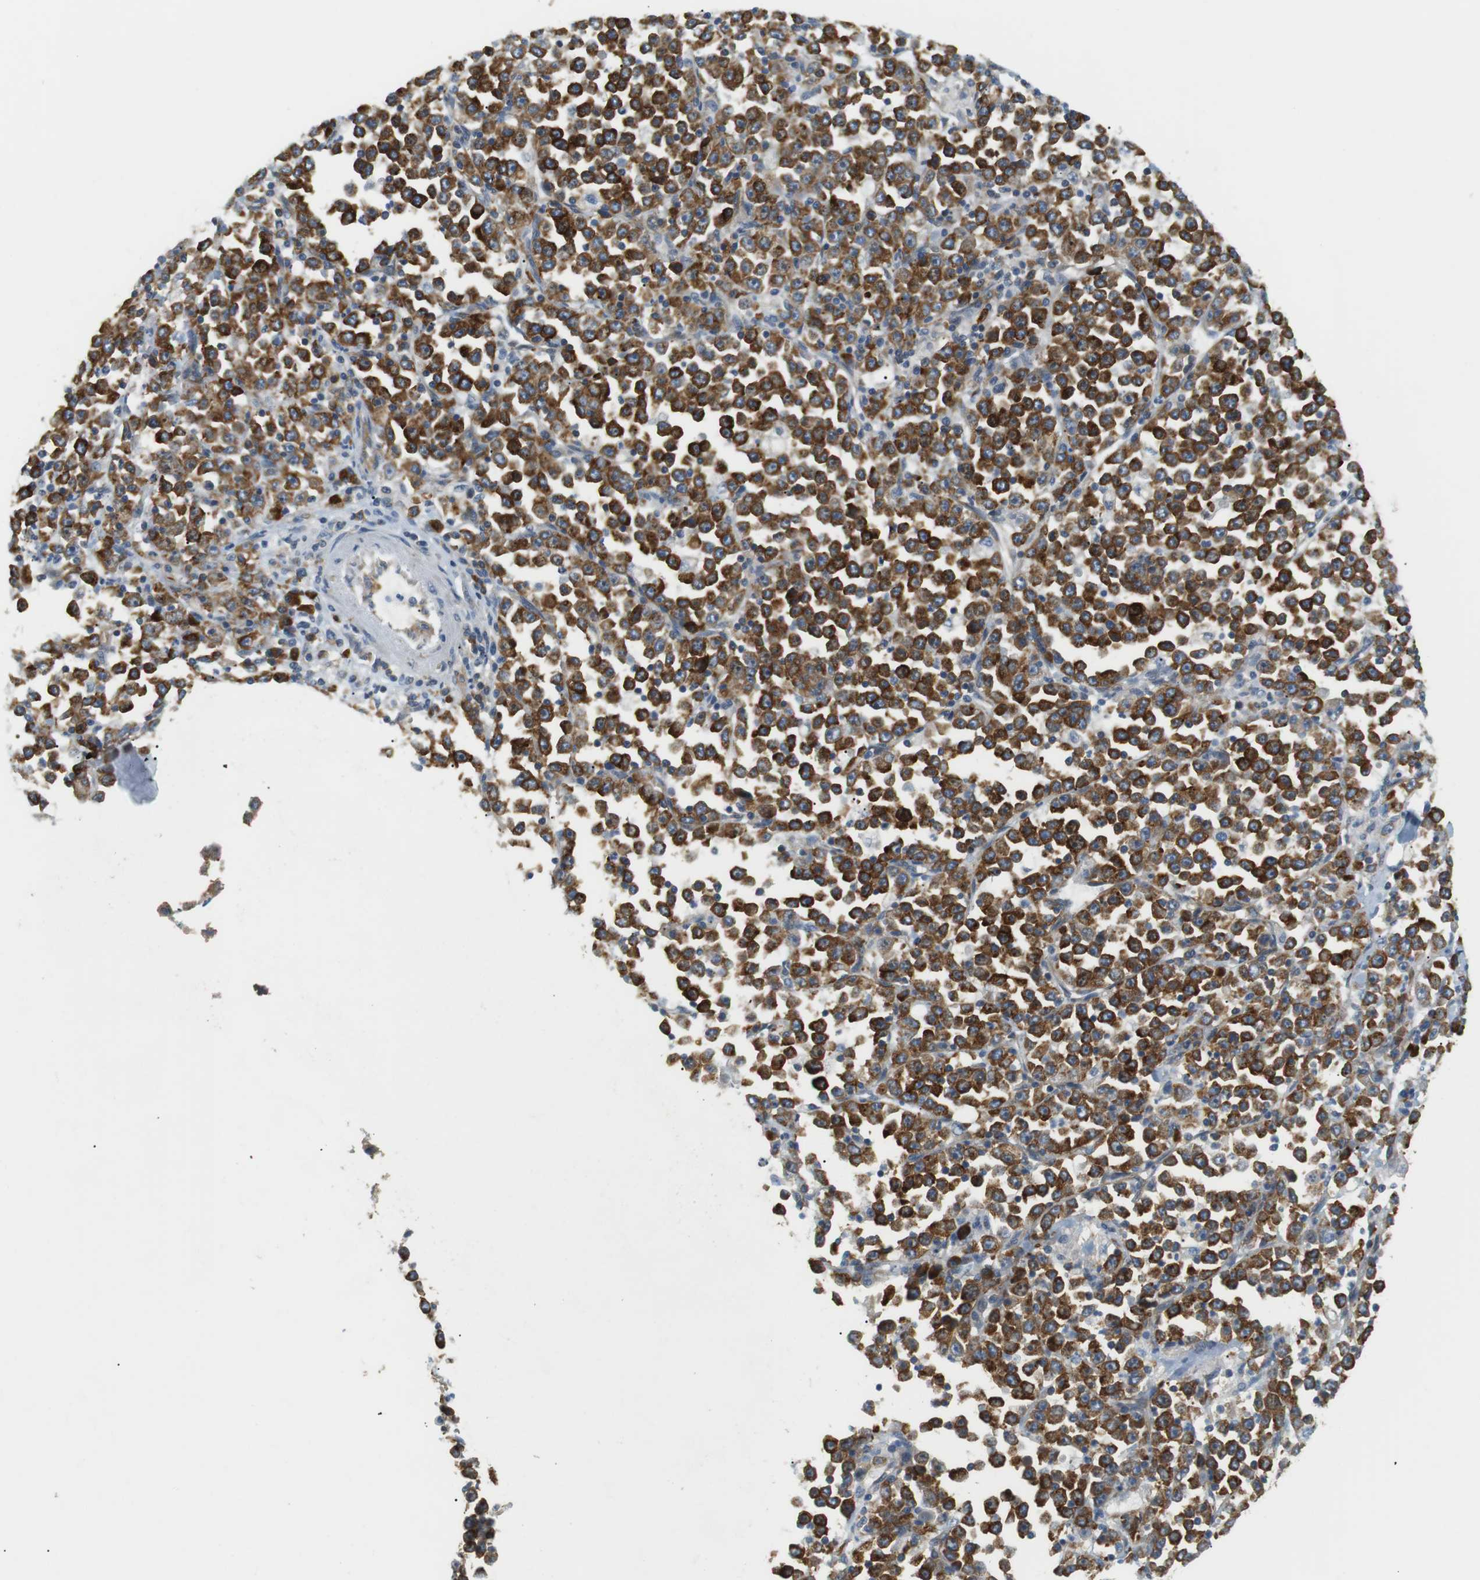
{"staining": {"intensity": "strong", "quantity": ">75%", "location": "cytoplasmic/membranous"}, "tissue": "stomach cancer", "cell_type": "Tumor cells", "image_type": "cancer", "snomed": [{"axis": "morphology", "description": "Normal tissue, NOS"}, {"axis": "morphology", "description": "Adenocarcinoma, NOS"}, {"axis": "topography", "description": "Stomach, upper"}, {"axis": "topography", "description": "Stomach"}], "caption": "A brown stain highlights strong cytoplasmic/membranous expression of a protein in stomach adenocarcinoma tumor cells.", "gene": "TMEM200A", "patient": {"sex": "male", "age": 59}}